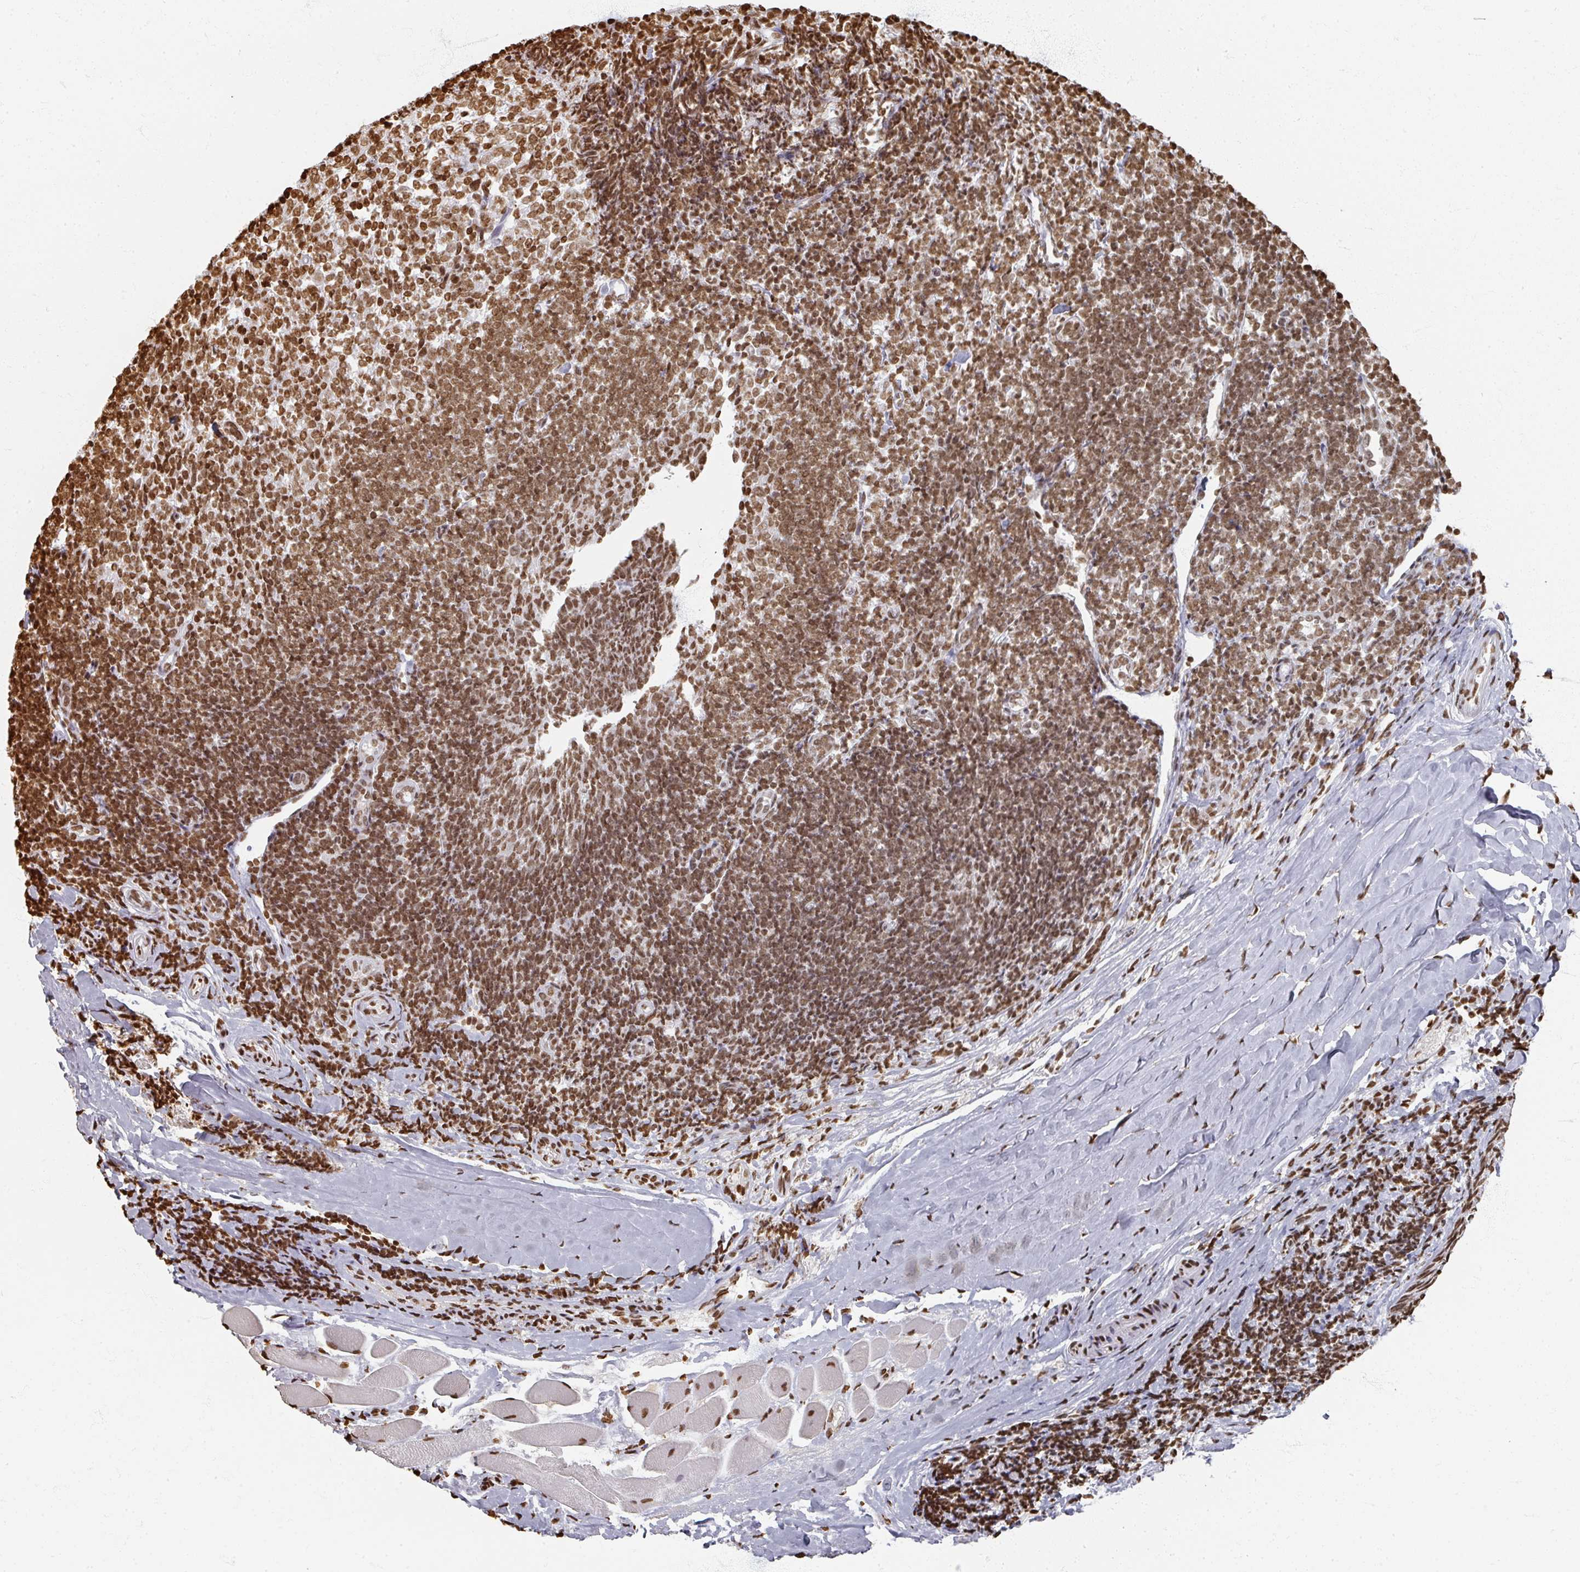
{"staining": {"intensity": "moderate", "quantity": ">75%", "location": "nuclear"}, "tissue": "tonsil", "cell_type": "Germinal center cells", "image_type": "normal", "snomed": [{"axis": "morphology", "description": "Normal tissue, NOS"}, {"axis": "topography", "description": "Tonsil"}], "caption": "Protein staining reveals moderate nuclear staining in about >75% of germinal center cells in unremarkable tonsil. (Brightfield microscopy of DAB IHC at high magnification).", "gene": "DCUN1D5", "patient": {"sex": "female", "age": 10}}